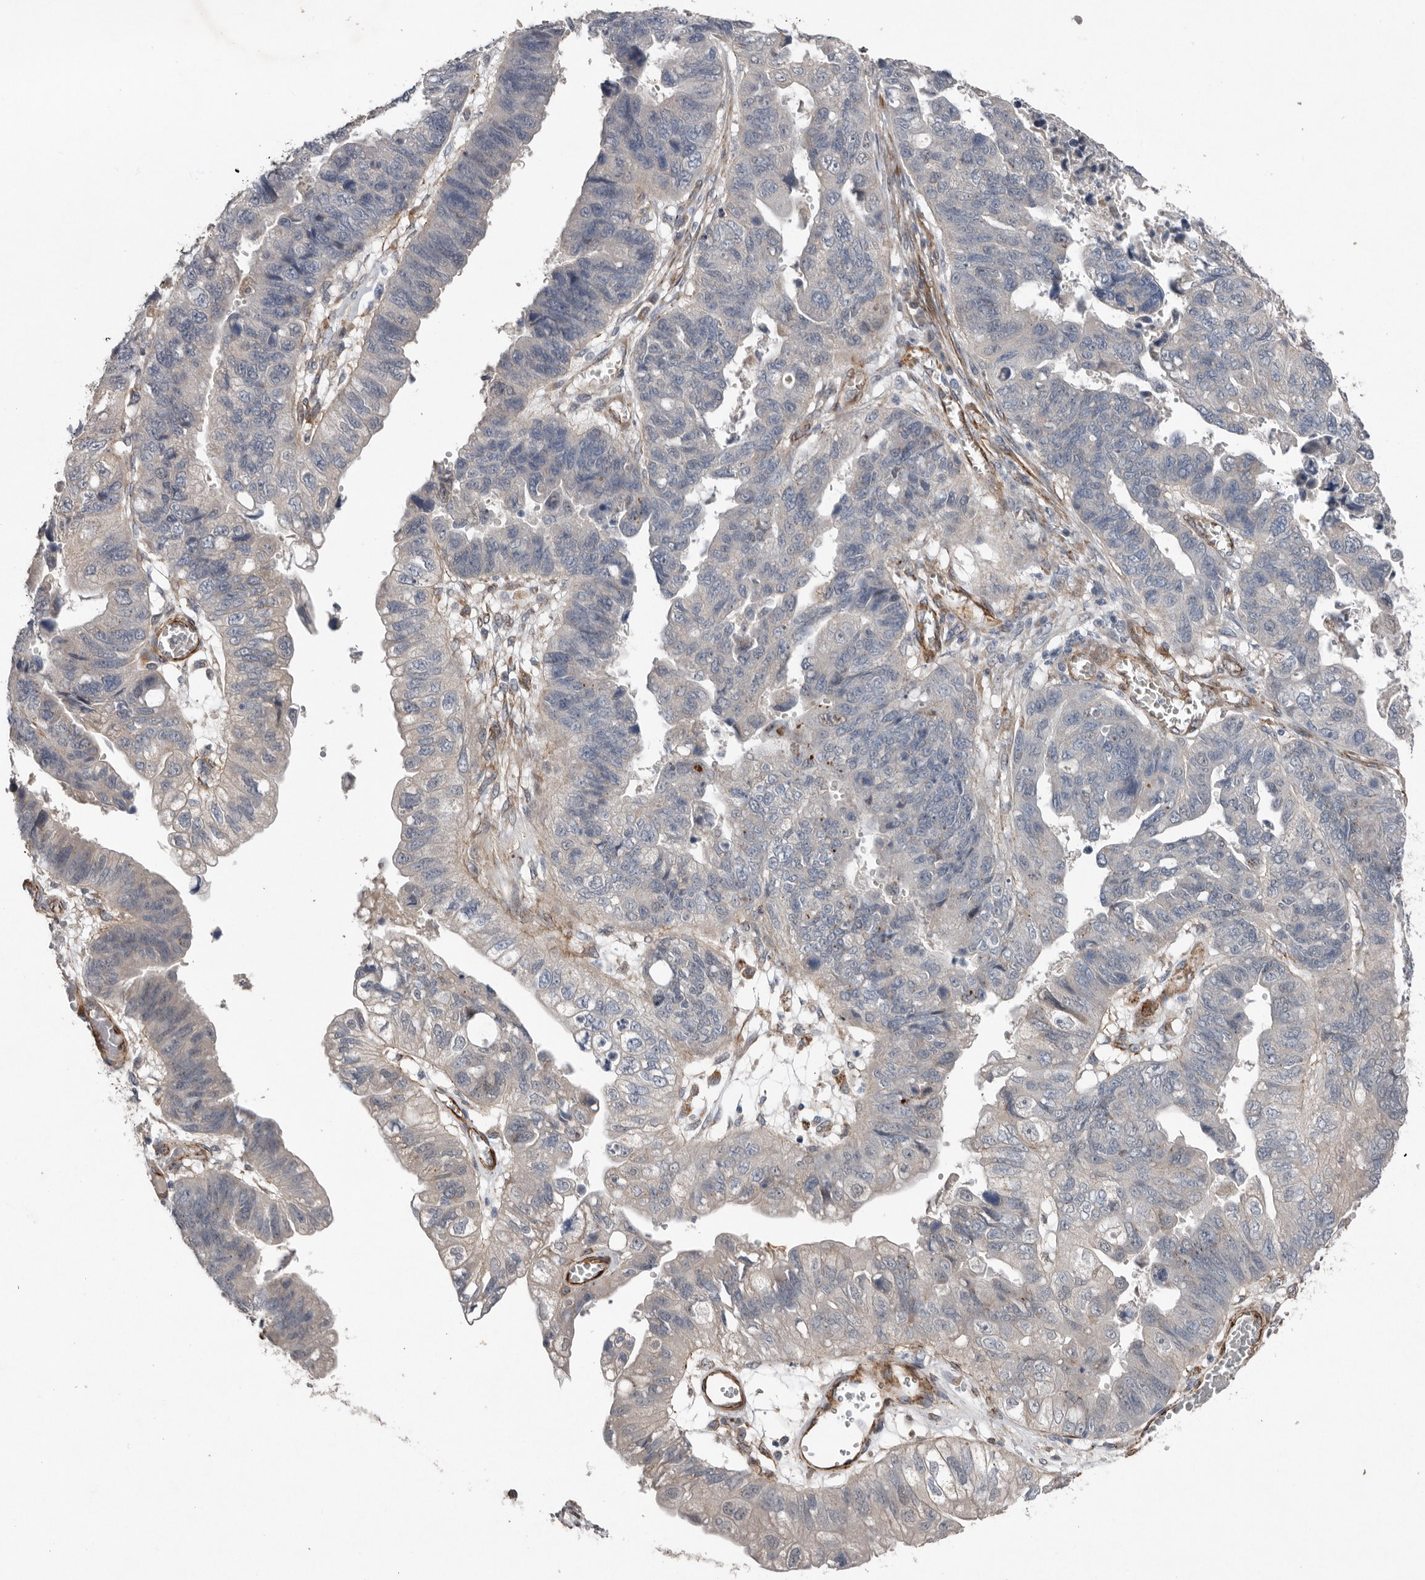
{"staining": {"intensity": "negative", "quantity": "none", "location": "none"}, "tissue": "stomach cancer", "cell_type": "Tumor cells", "image_type": "cancer", "snomed": [{"axis": "morphology", "description": "Adenocarcinoma, NOS"}, {"axis": "topography", "description": "Stomach"}], "caption": "Stomach cancer (adenocarcinoma) was stained to show a protein in brown. There is no significant staining in tumor cells.", "gene": "RANBP17", "patient": {"sex": "male", "age": 59}}